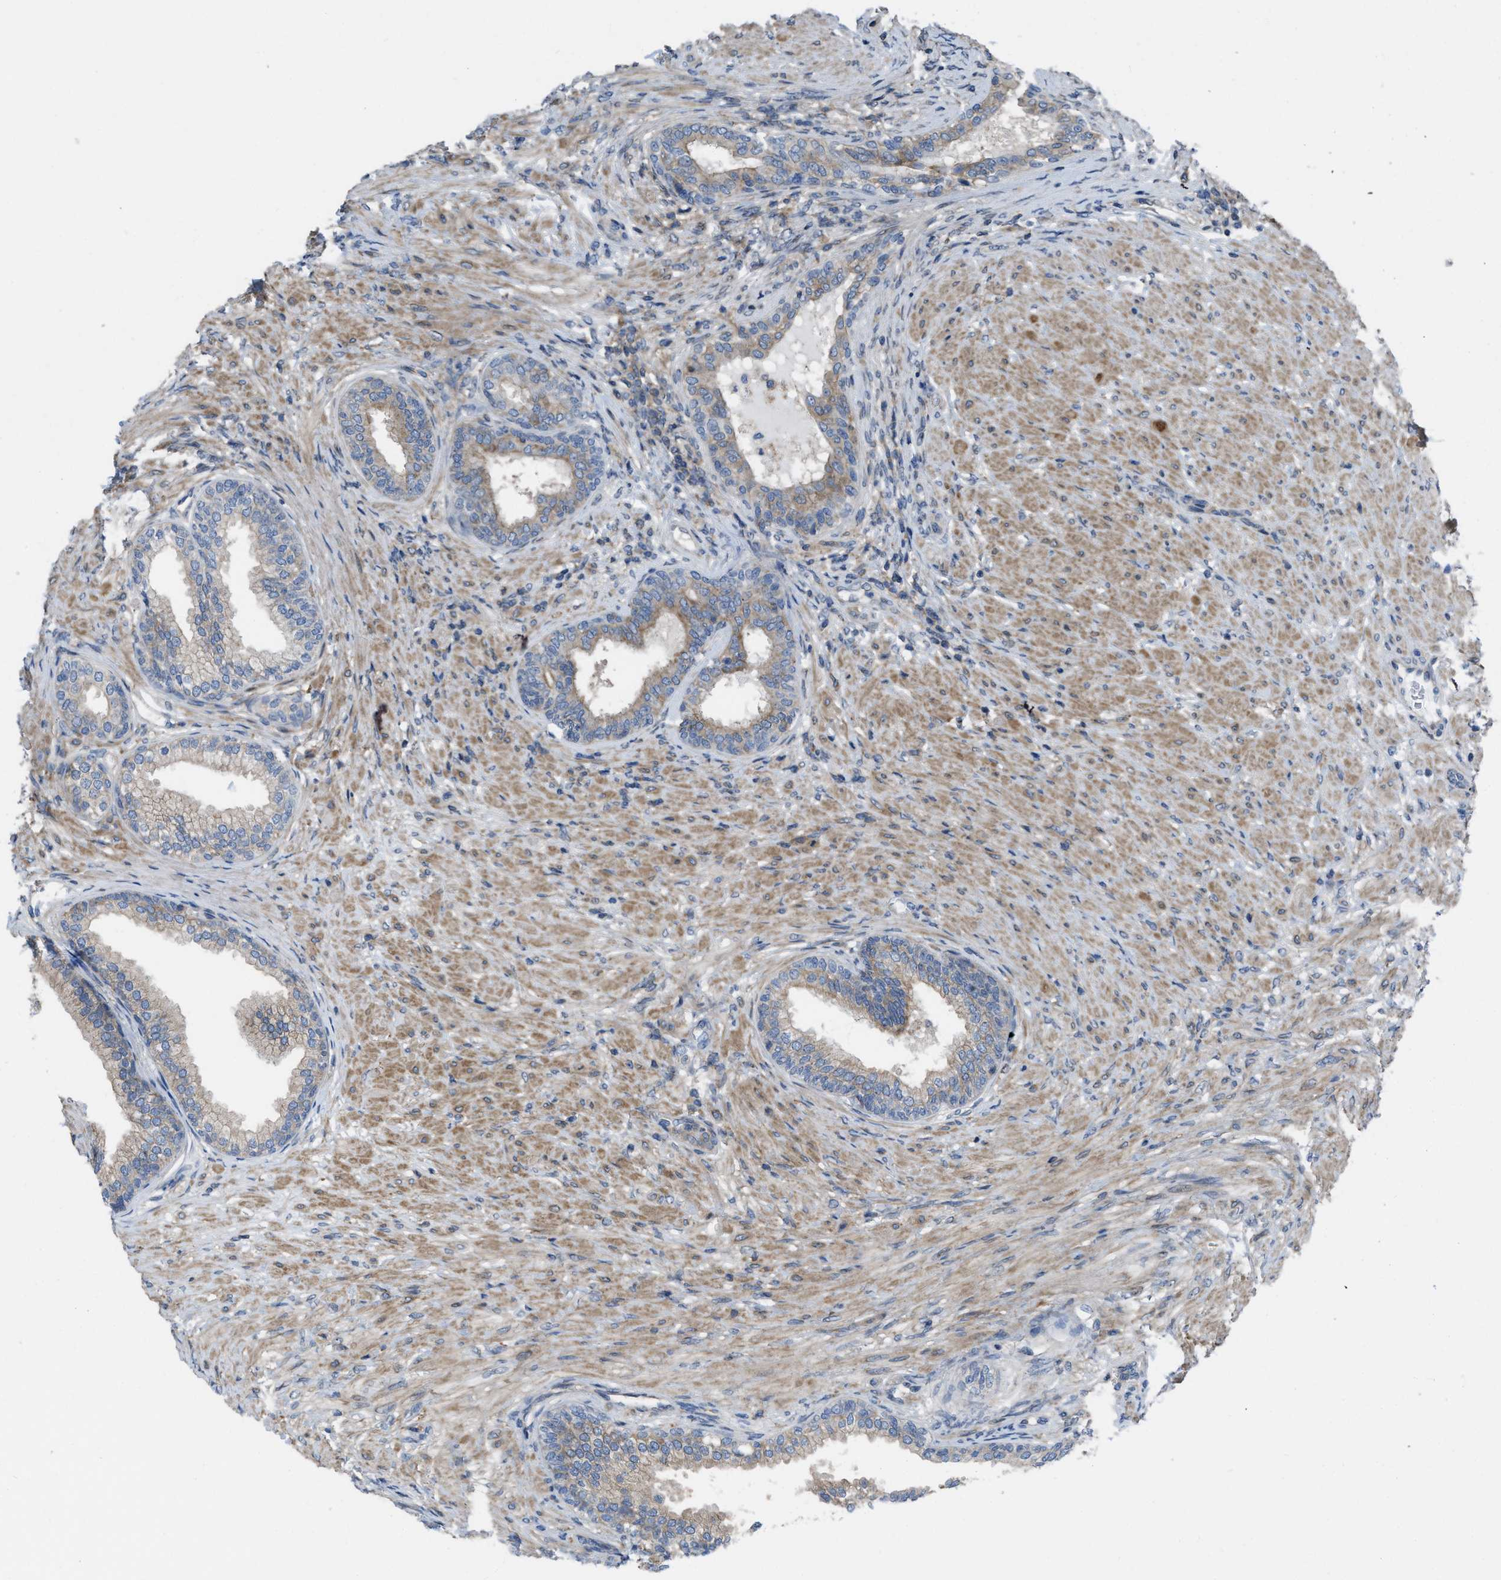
{"staining": {"intensity": "moderate", "quantity": "25%-75%", "location": "cytoplasmic/membranous"}, "tissue": "prostate", "cell_type": "Glandular cells", "image_type": "normal", "snomed": [{"axis": "morphology", "description": "Normal tissue, NOS"}, {"axis": "topography", "description": "Prostate"}], "caption": "Immunohistochemistry (IHC) micrograph of benign prostate stained for a protein (brown), which reveals medium levels of moderate cytoplasmic/membranous staining in approximately 25%-75% of glandular cells.", "gene": "MYO18A", "patient": {"sex": "male", "age": 76}}